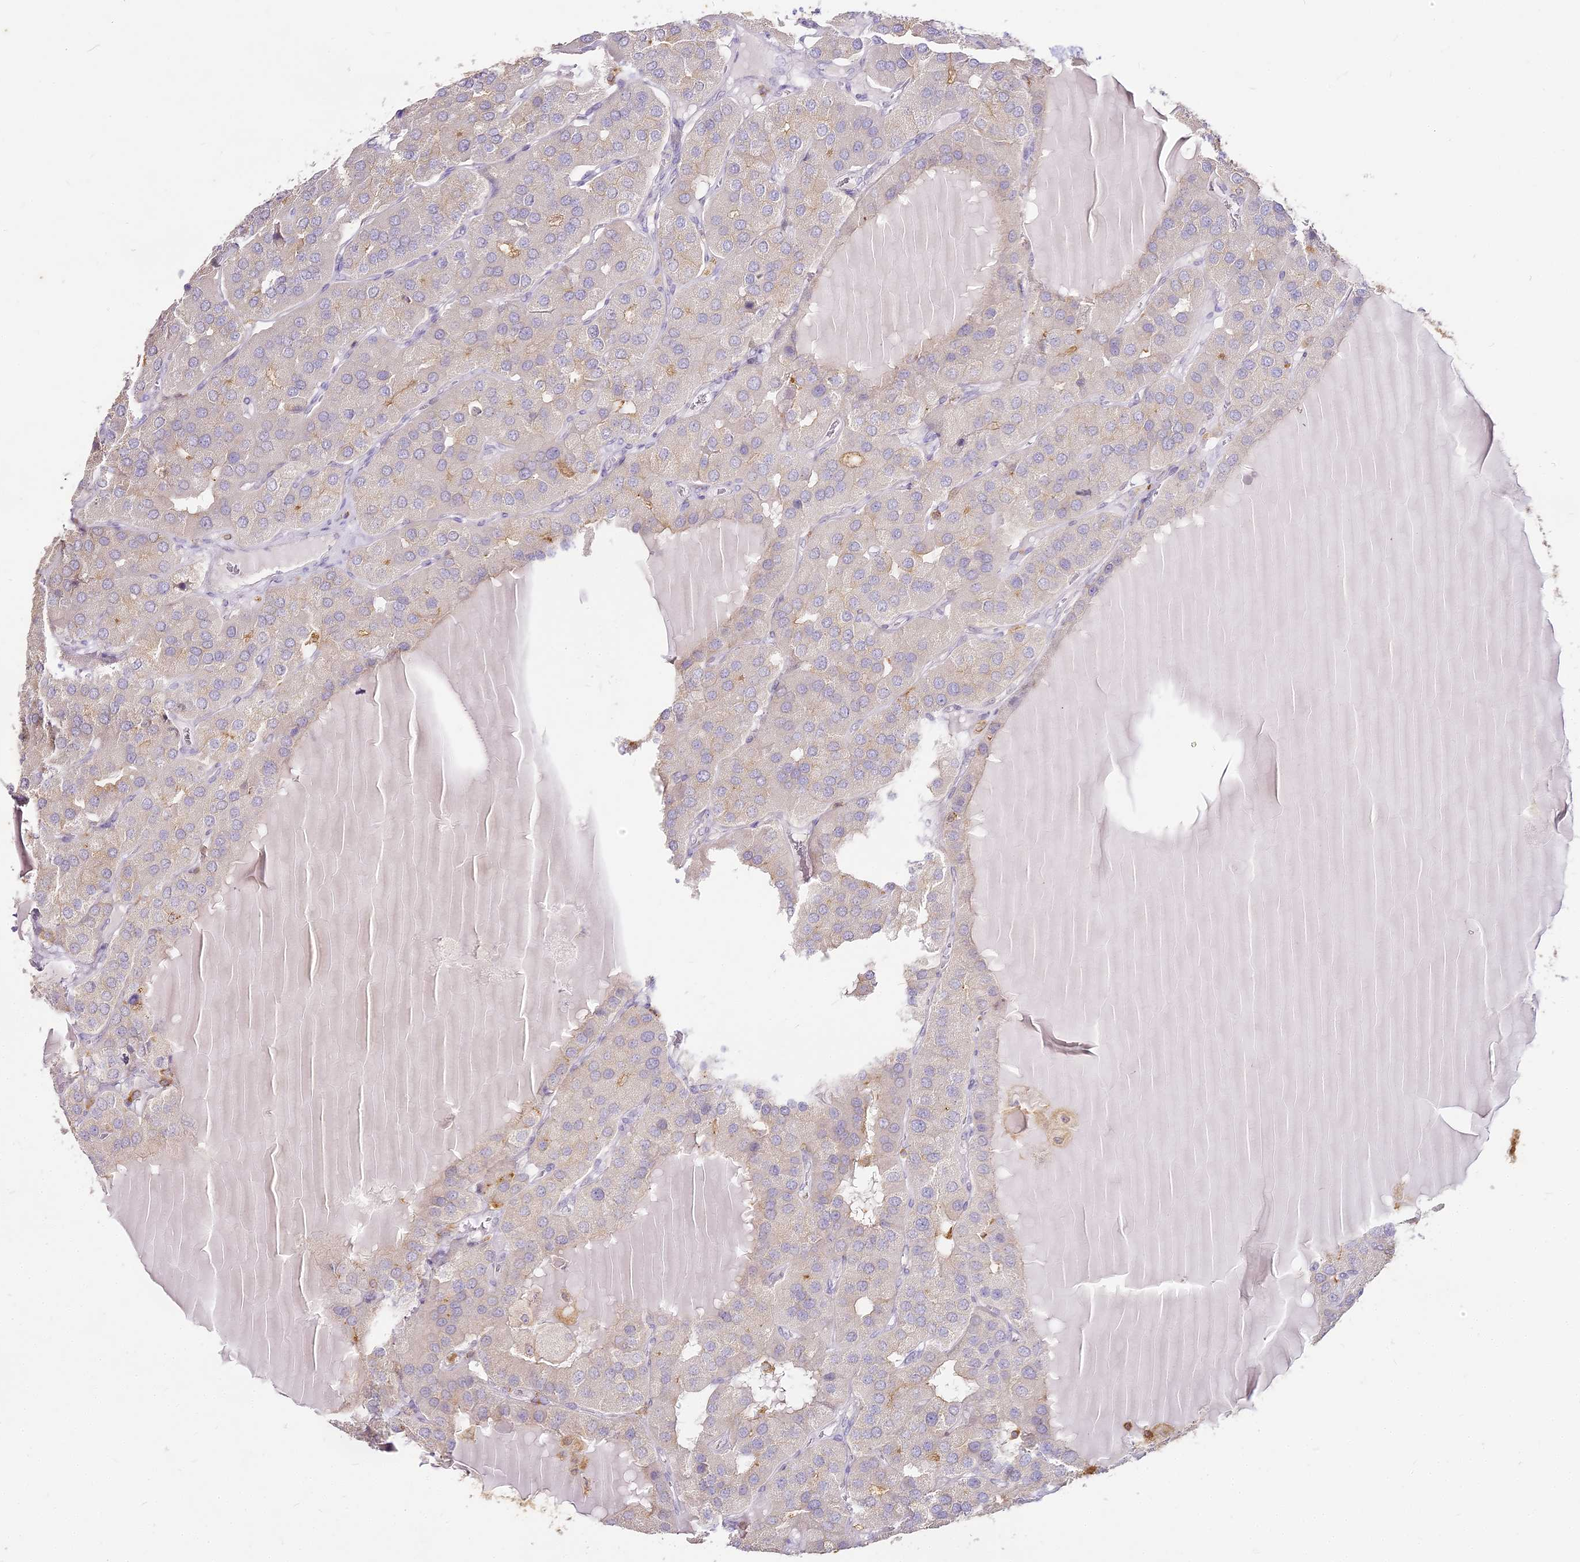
{"staining": {"intensity": "negative", "quantity": "none", "location": "none"}, "tissue": "parathyroid gland", "cell_type": "Glandular cells", "image_type": "normal", "snomed": [{"axis": "morphology", "description": "Normal tissue, NOS"}, {"axis": "morphology", "description": "Adenoma, NOS"}, {"axis": "topography", "description": "Parathyroid gland"}], "caption": "This is an IHC histopathology image of normal parathyroid gland. There is no staining in glandular cells.", "gene": "DOCK2", "patient": {"sex": "female", "age": 86}}